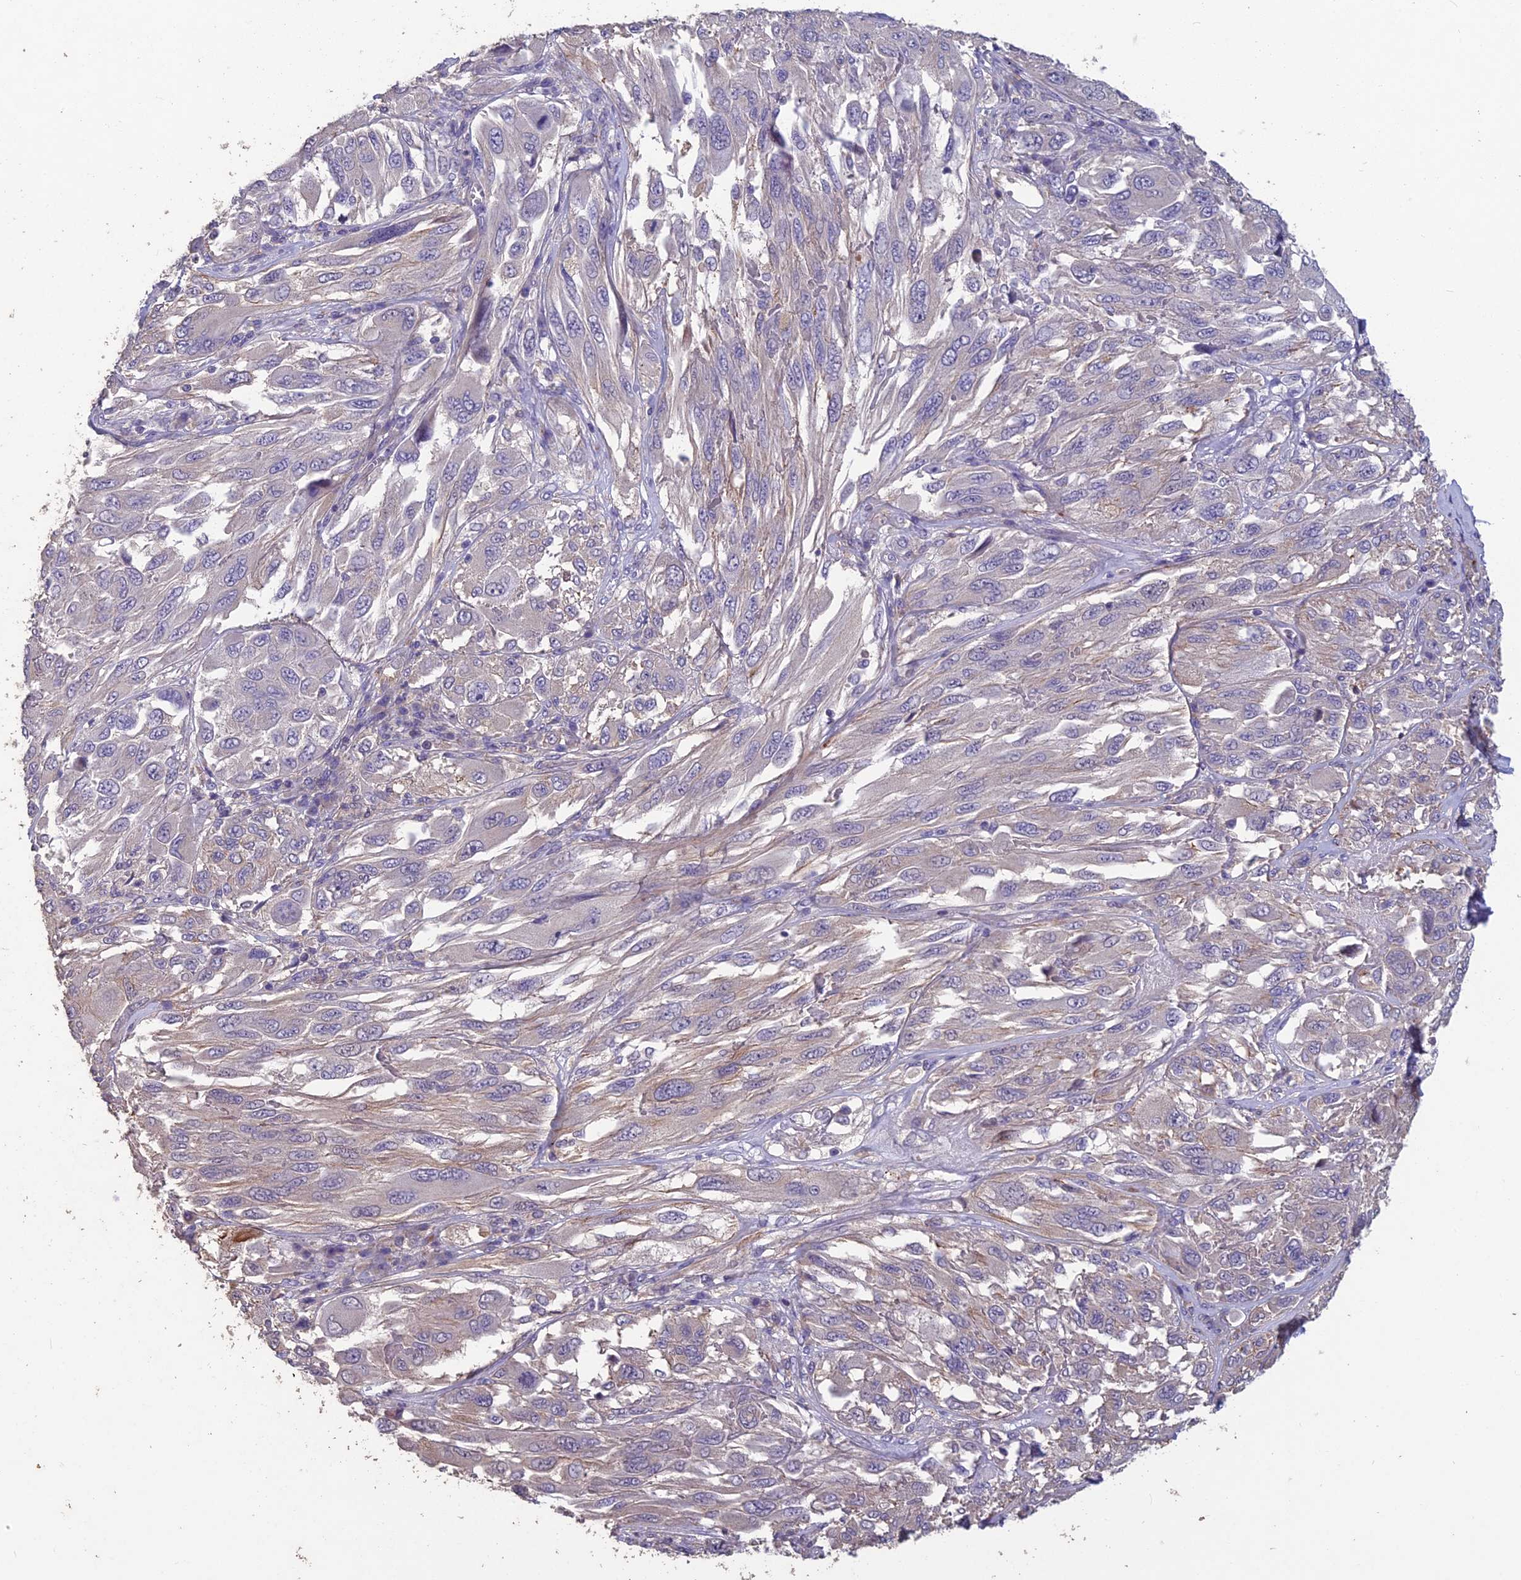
{"staining": {"intensity": "weak", "quantity": "<25%", "location": "cytoplasmic/membranous"}, "tissue": "melanoma", "cell_type": "Tumor cells", "image_type": "cancer", "snomed": [{"axis": "morphology", "description": "Malignant melanoma, NOS"}, {"axis": "topography", "description": "Skin"}], "caption": "Human malignant melanoma stained for a protein using immunohistochemistry (IHC) reveals no expression in tumor cells.", "gene": "CEACAM16", "patient": {"sex": "female", "age": 91}}